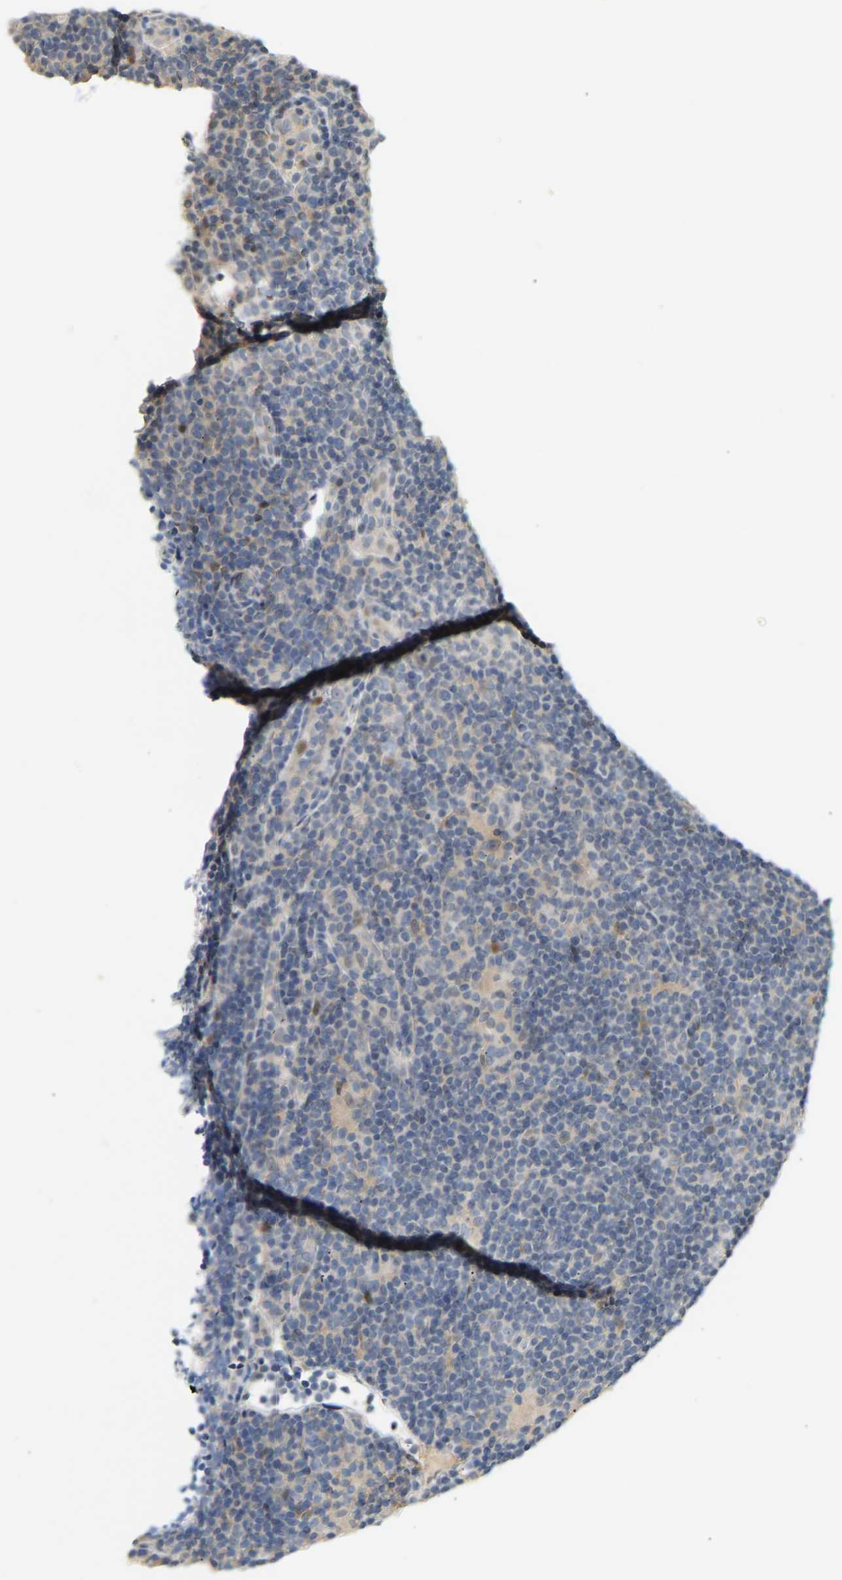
{"staining": {"intensity": "negative", "quantity": "none", "location": "none"}, "tissue": "lymphoma", "cell_type": "Tumor cells", "image_type": "cancer", "snomed": [{"axis": "morphology", "description": "Hodgkin's disease, NOS"}, {"axis": "topography", "description": "Lymph node"}], "caption": "Immunohistochemistry (IHC) image of Hodgkin's disease stained for a protein (brown), which demonstrates no staining in tumor cells.", "gene": "PTPN4", "patient": {"sex": "female", "age": 57}}